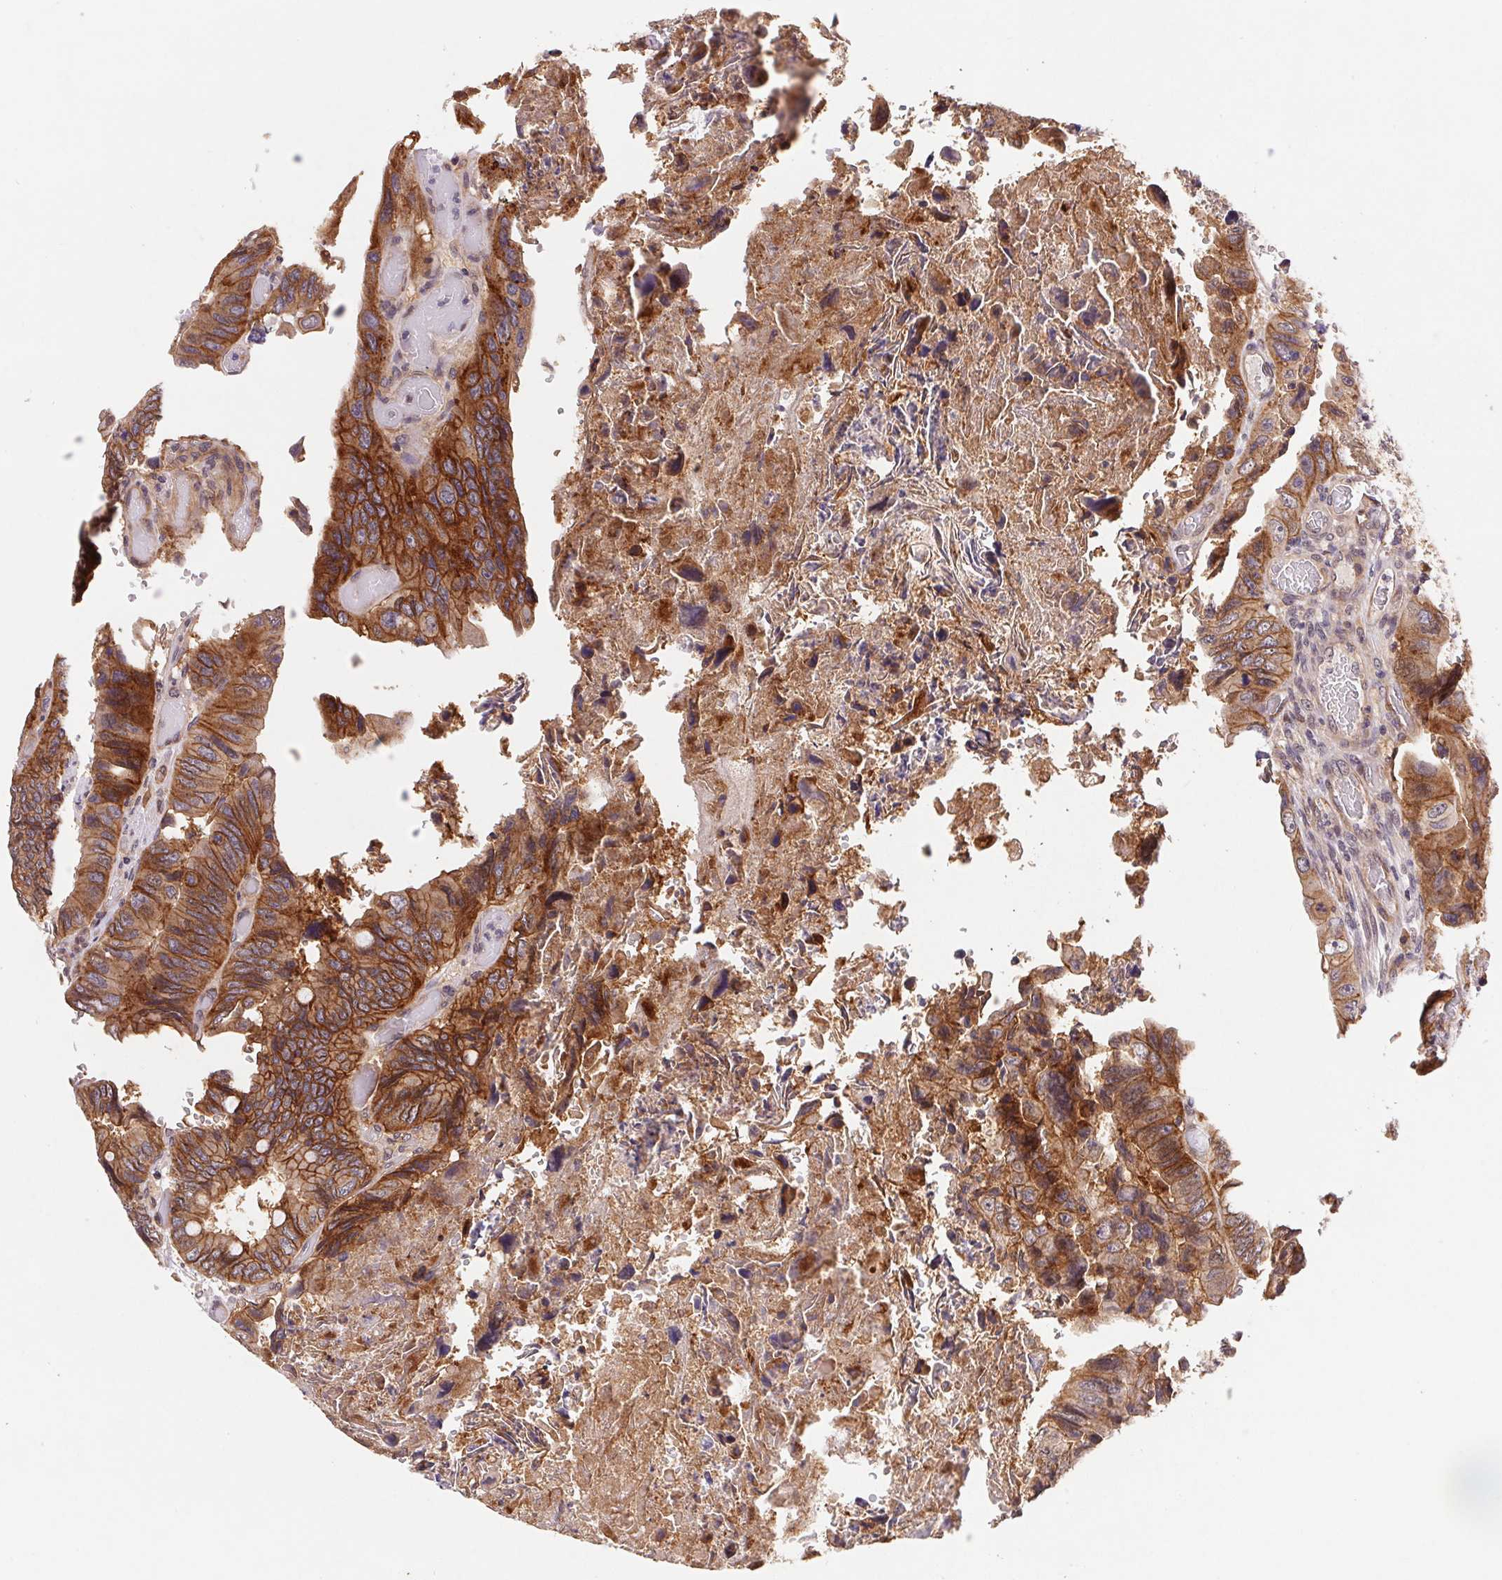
{"staining": {"intensity": "moderate", "quantity": ">75%", "location": "cytoplasmic/membranous"}, "tissue": "colorectal cancer", "cell_type": "Tumor cells", "image_type": "cancer", "snomed": [{"axis": "morphology", "description": "Adenocarcinoma, NOS"}, {"axis": "topography", "description": "Colon"}], "caption": "Human colorectal cancer (adenocarcinoma) stained with a protein marker reveals moderate staining in tumor cells.", "gene": "SLC52A2", "patient": {"sex": "female", "age": 84}}